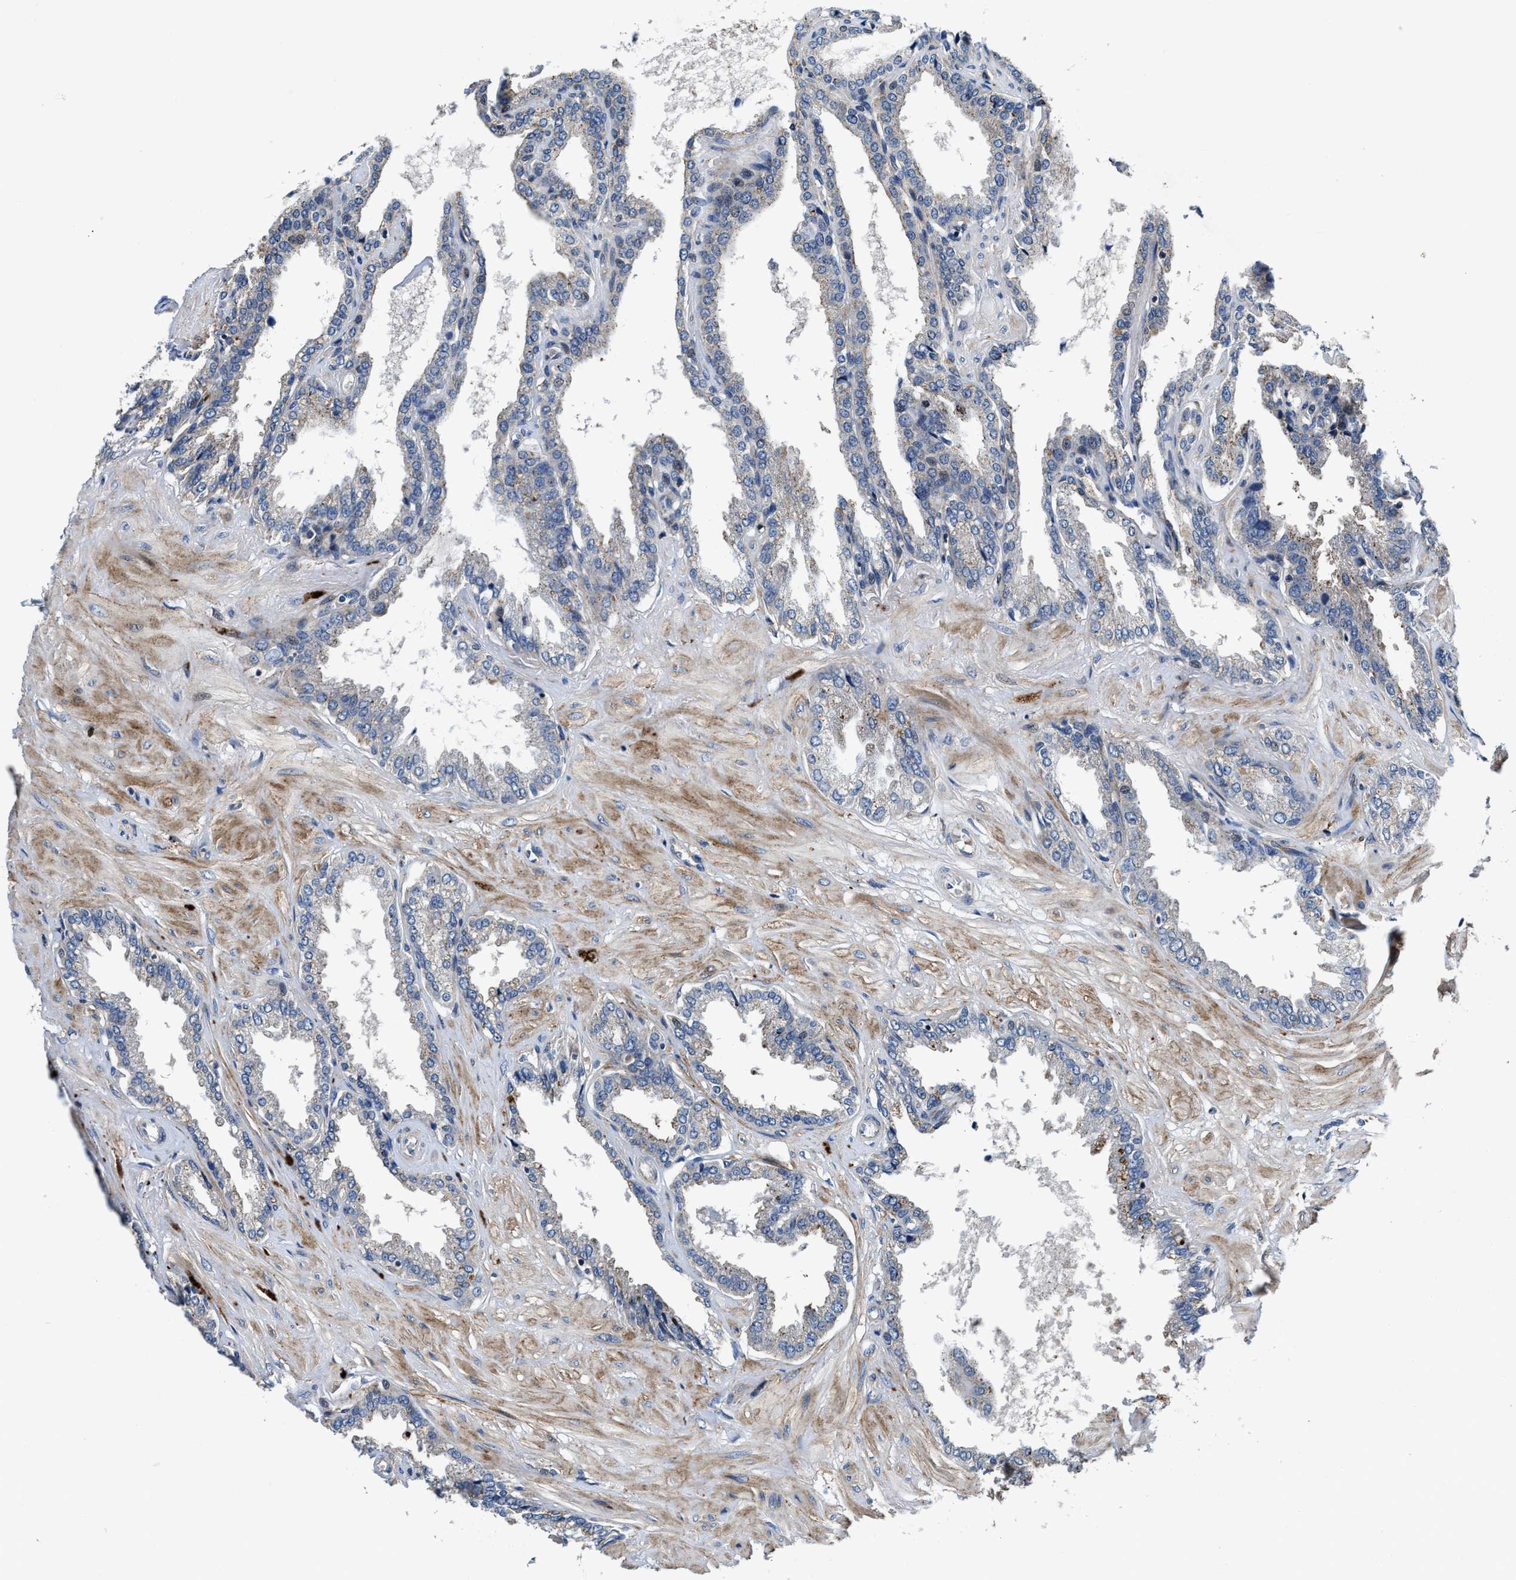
{"staining": {"intensity": "negative", "quantity": "none", "location": "none"}, "tissue": "seminal vesicle", "cell_type": "Glandular cells", "image_type": "normal", "snomed": [{"axis": "morphology", "description": "Normal tissue, NOS"}, {"axis": "topography", "description": "Seminal veicle"}], "caption": "Glandular cells show no significant expression in unremarkable seminal vesicle. (DAB immunohistochemistry, high magnification).", "gene": "C2orf66", "patient": {"sex": "male", "age": 46}}